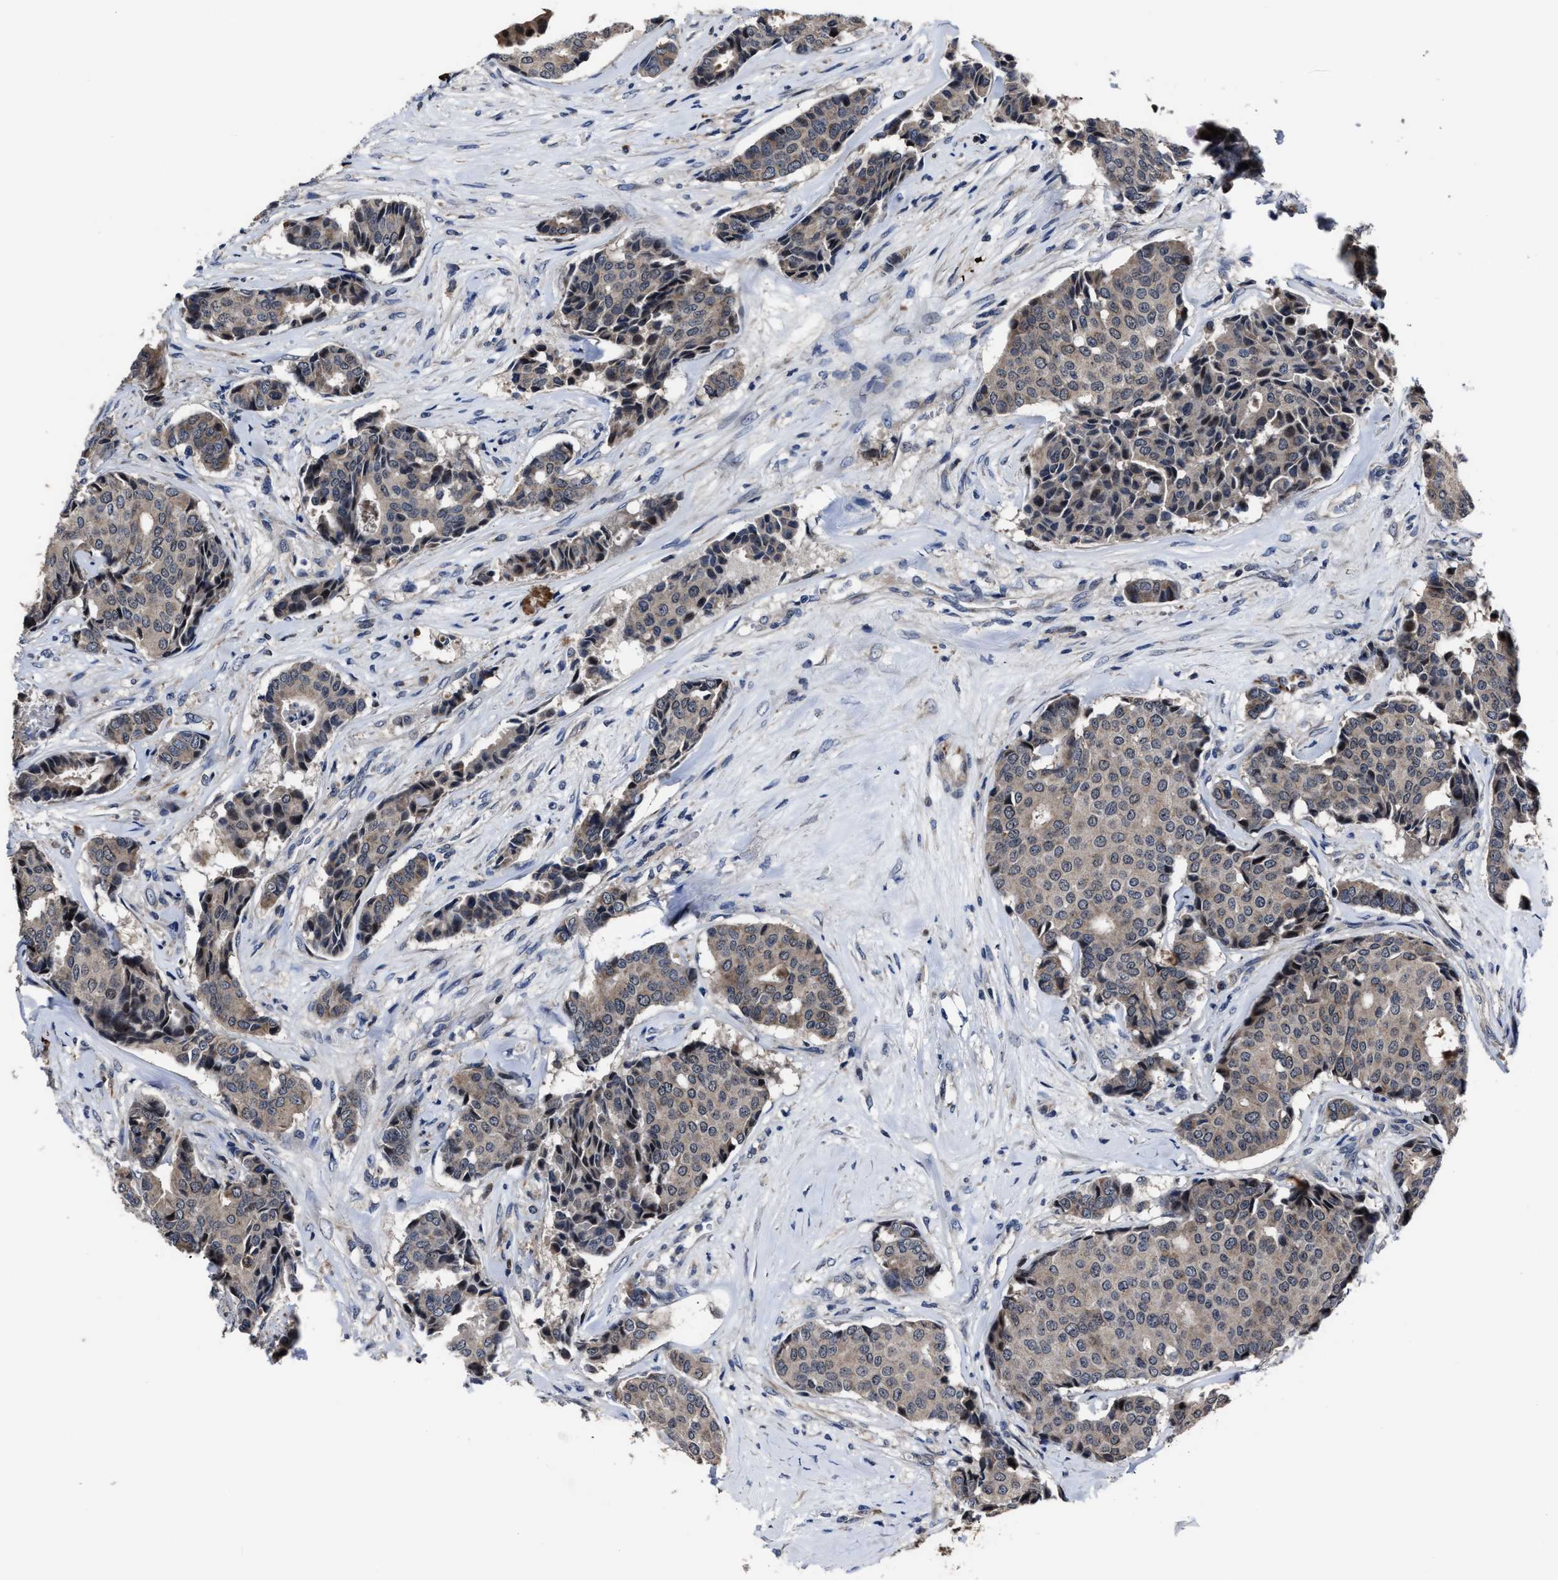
{"staining": {"intensity": "moderate", "quantity": "<25%", "location": "nuclear"}, "tissue": "breast cancer", "cell_type": "Tumor cells", "image_type": "cancer", "snomed": [{"axis": "morphology", "description": "Duct carcinoma"}, {"axis": "topography", "description": "Breast"}], "caption": "Infiltrating ductal carcinoma (breast) stained for a protein shows moderate nuclear positivity in tumor cells.", "gene": "RSBN1L", "patient": {"sex": "female", "age": 75}}